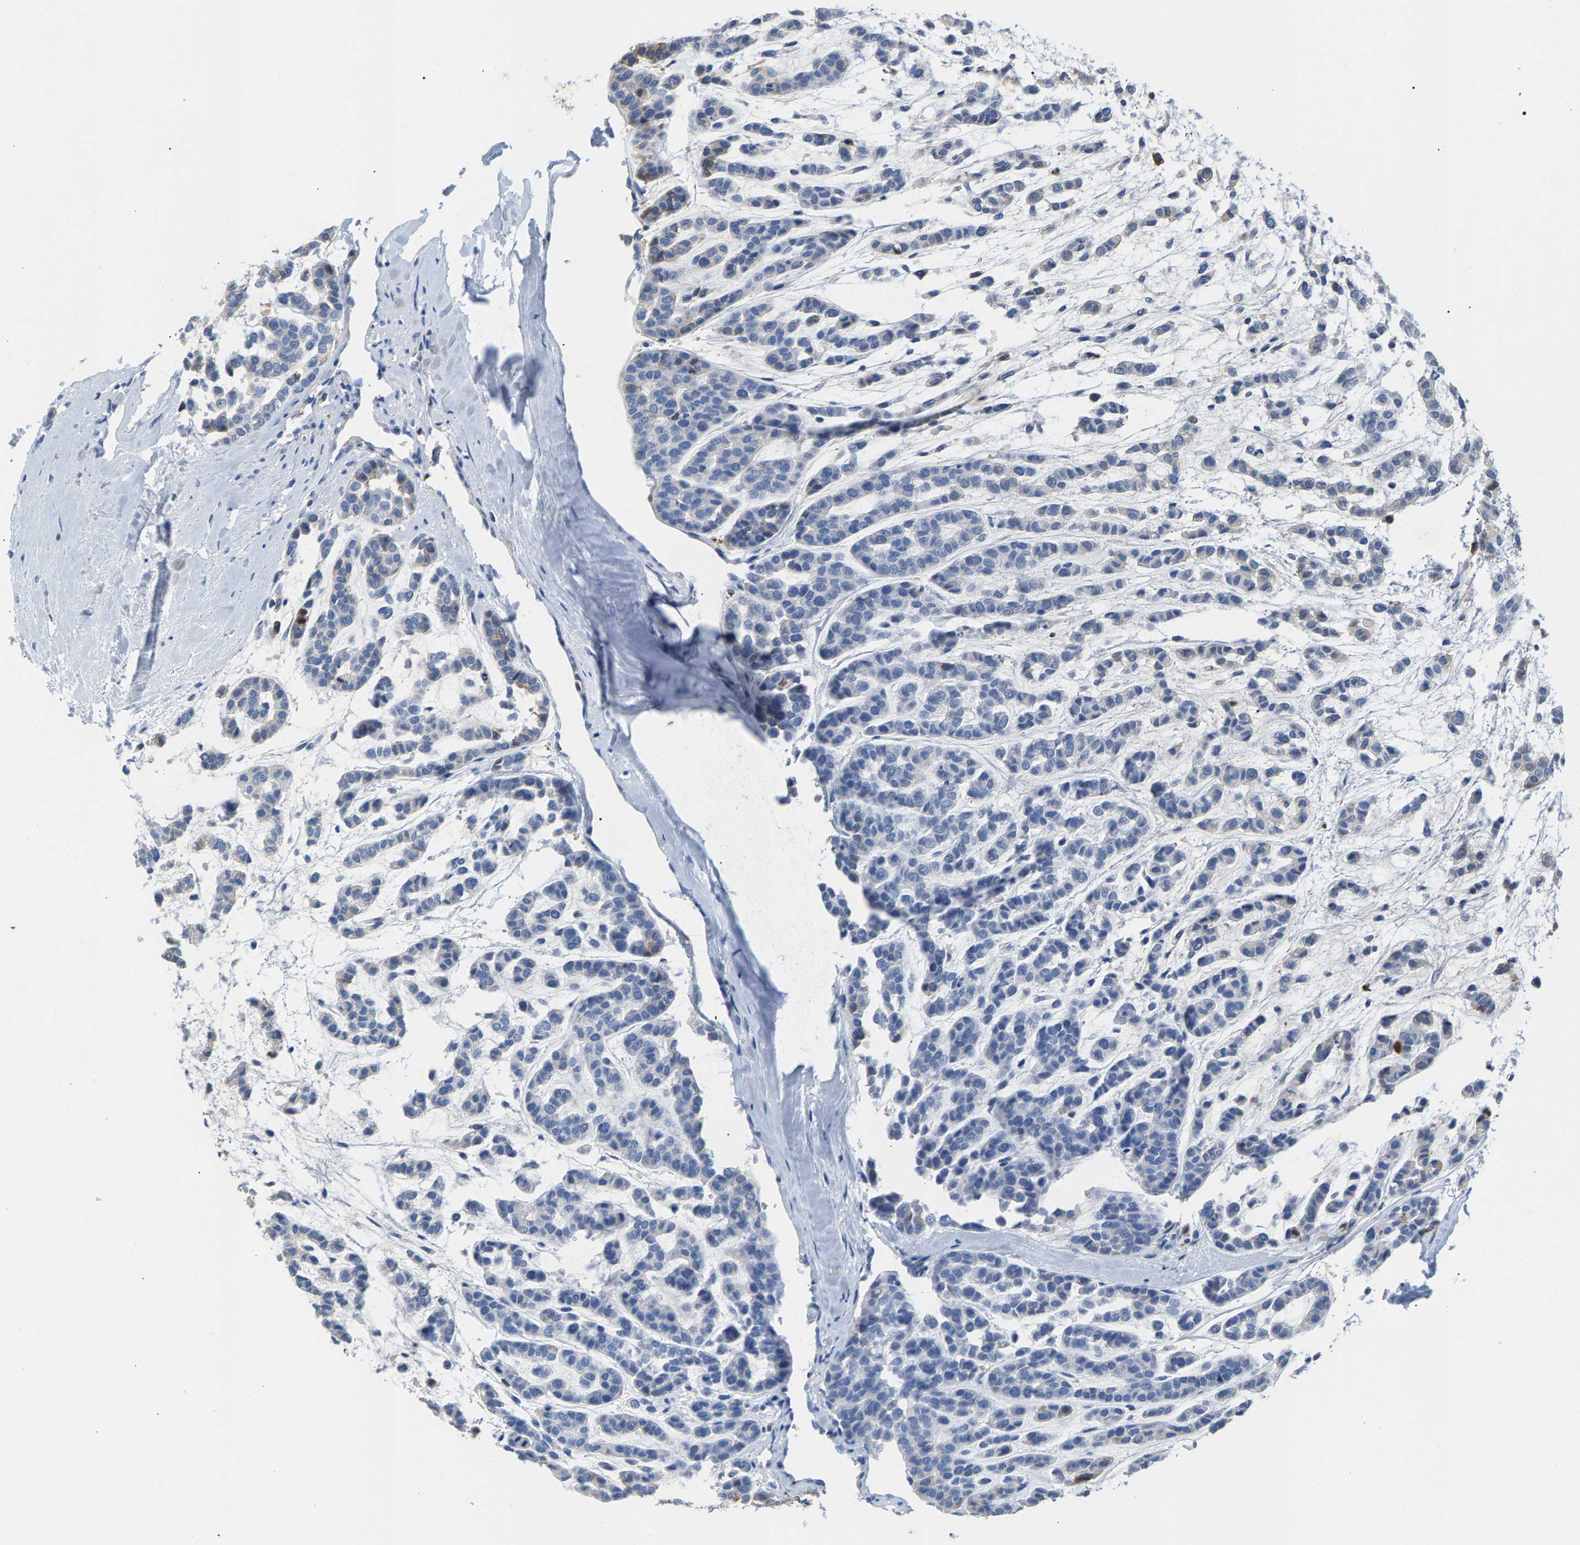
{"staining": {"intensity": "negative", "quantity": "none", "location": "none"}, "tissue": "head and neck cancer", "cell_type": "Tumor cells", "image_type": "cancer", "snomed": [{"axis": "morphology", "description": "Adenocarcinoma, NOS"}, {"axis": "morphology", "description": "Adenoma, NOS"}, {"axis": "topography", "description": "Head-Neck"}], "caption": "The immunohistochemistry (IHC) histopathology image has no significant positivity in tumor cells of head and neck adenoma tissue. (Stains: DAB immunohistochemistry with hematoxylin counter stain, Microscopy: brightfield microscopy at high magnification).", "gene": "APOH", "patient": {"sex": "female", "age": 55}}